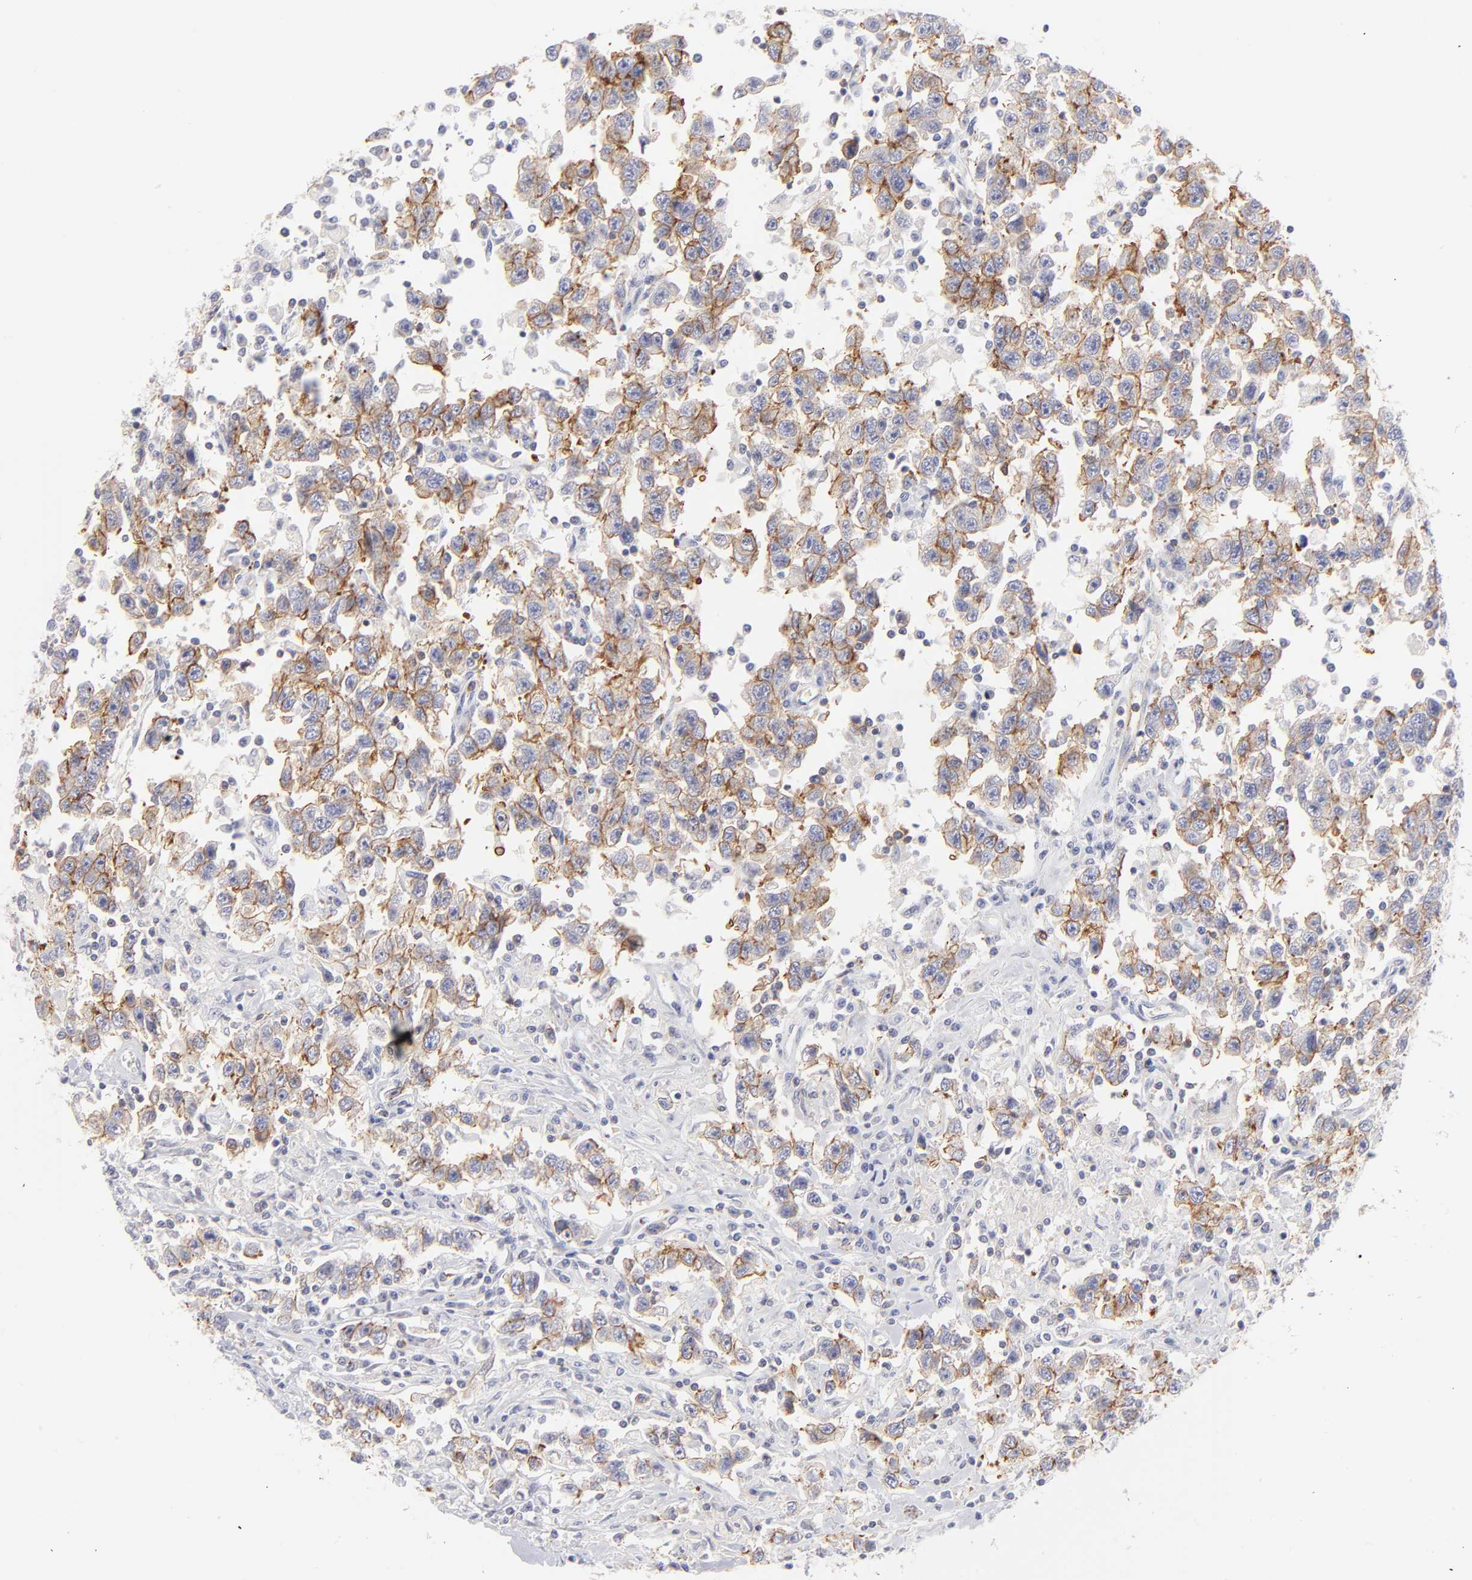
{"staining": {"intensity": "moderate", "quantity": ">75%", "location": "cytoplasmic/membranous"}, "tissue": "testis cancer", "cell_type": "Tumor cells", "image_type": "cancer", "snomed": [{"axis": "morphology", "description": "Seminoma, NOS"}, {"axis": "topography", "description": "Testis"}], "caption": "An IHC histopathology image of neoplastic tissue is shown. Protein staining in brown highlights moderate cytoplasmic/membranous positivity in testis seminoma within tumor cells.", "gene": "ACTA2", "patient": {"sex": "male", "age": 41}}